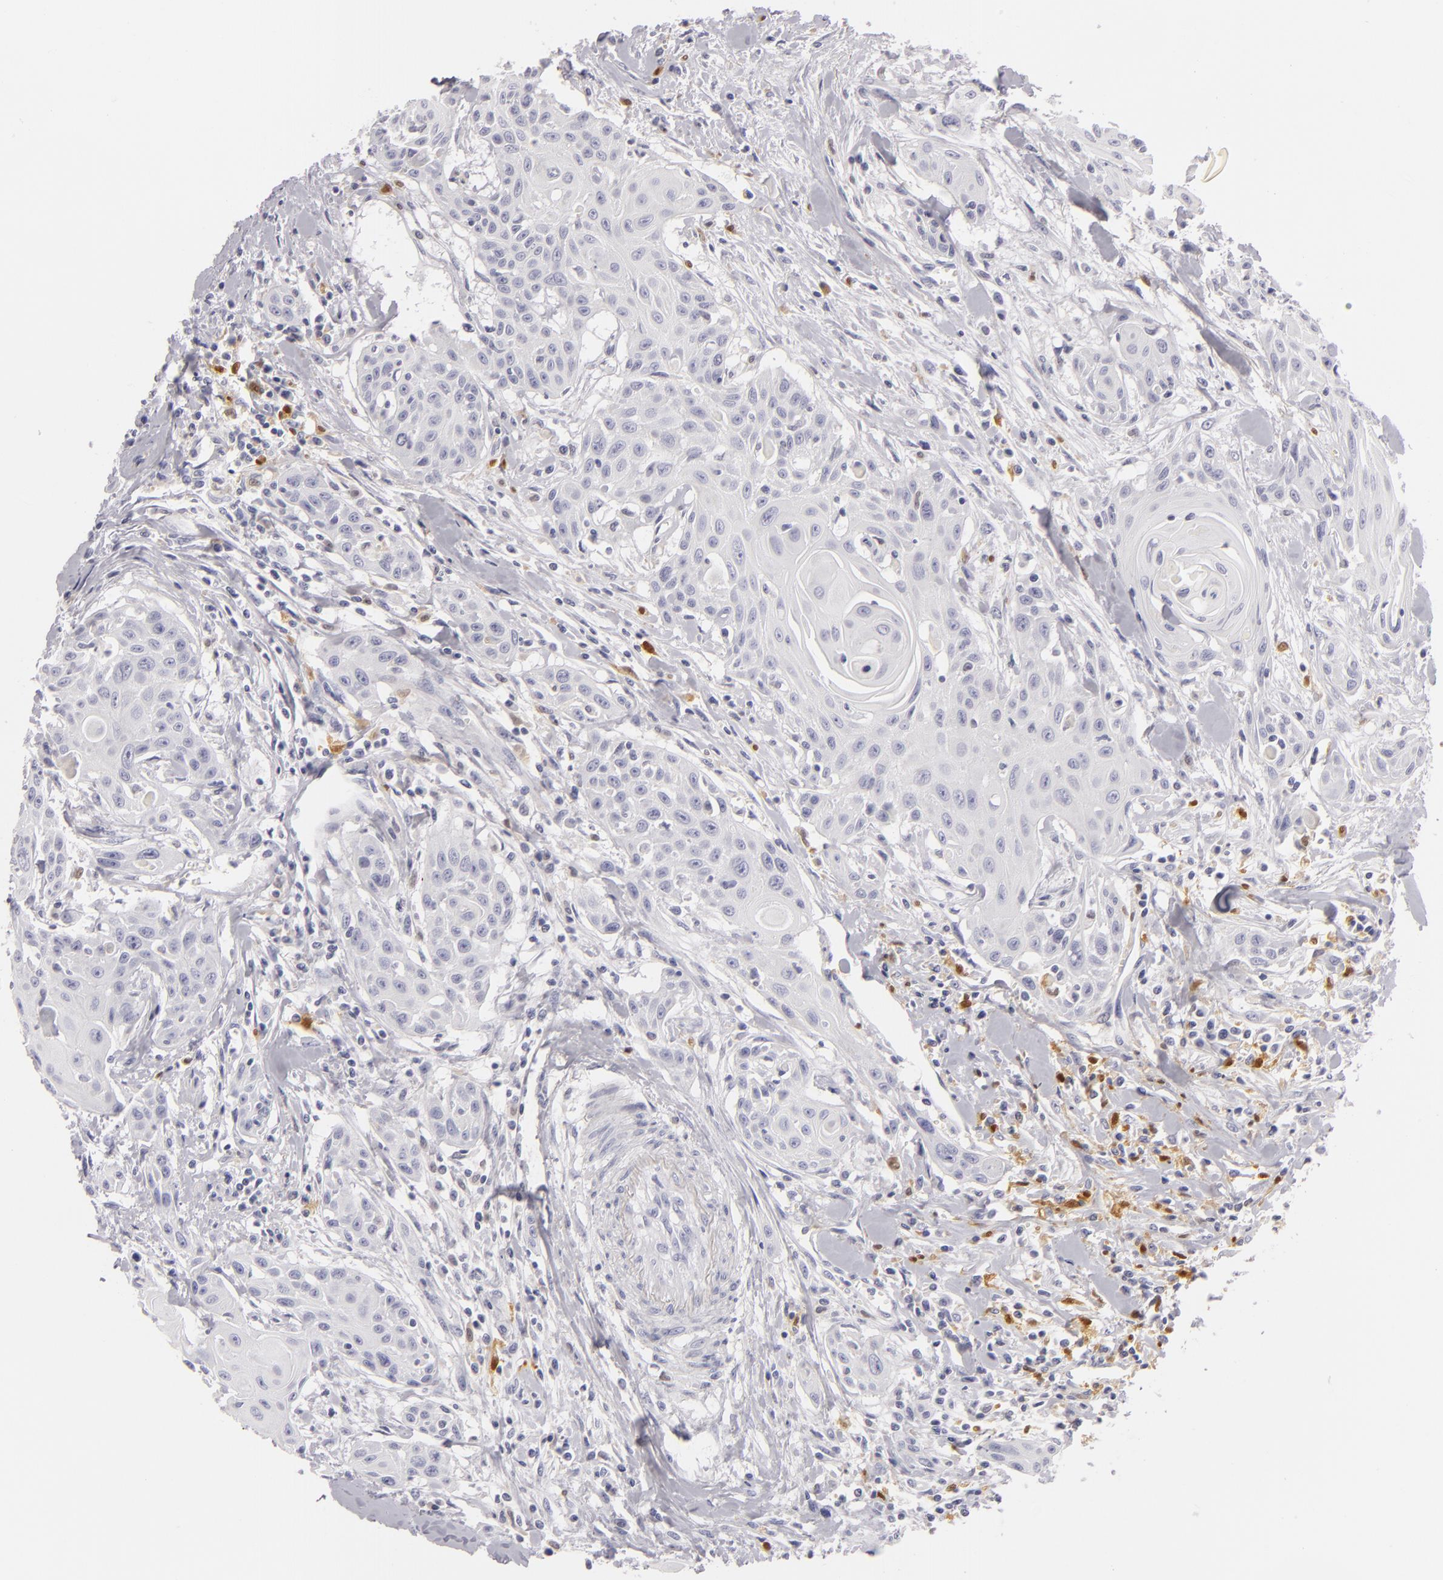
{"staining": {"intensity": "negative", "quantity": "none", "location": "none"}, "tissue": "head and neck cancer", "cell_type": "Tumor cells", "image_type": "cancer", "snomed": [{"axis": "morphology", "description": "Squamous cell carcinoma, NOS"}, {"axis": "morphology", "description": "Squamous cell carcinoma, metastatic, NOS"}, {"axis": "topography", "description": "Lymph node"}, {"axis": "topography", "description": "Salivary gland"}, {"axis": "topography", "description": "Head-Neck"}], "caption": "Tumor cells show no significant staining in head and neck cancer (squamous cell carcinoma).", "gene": "F13A1", "patient": {"sex": "female", "age": 74}}